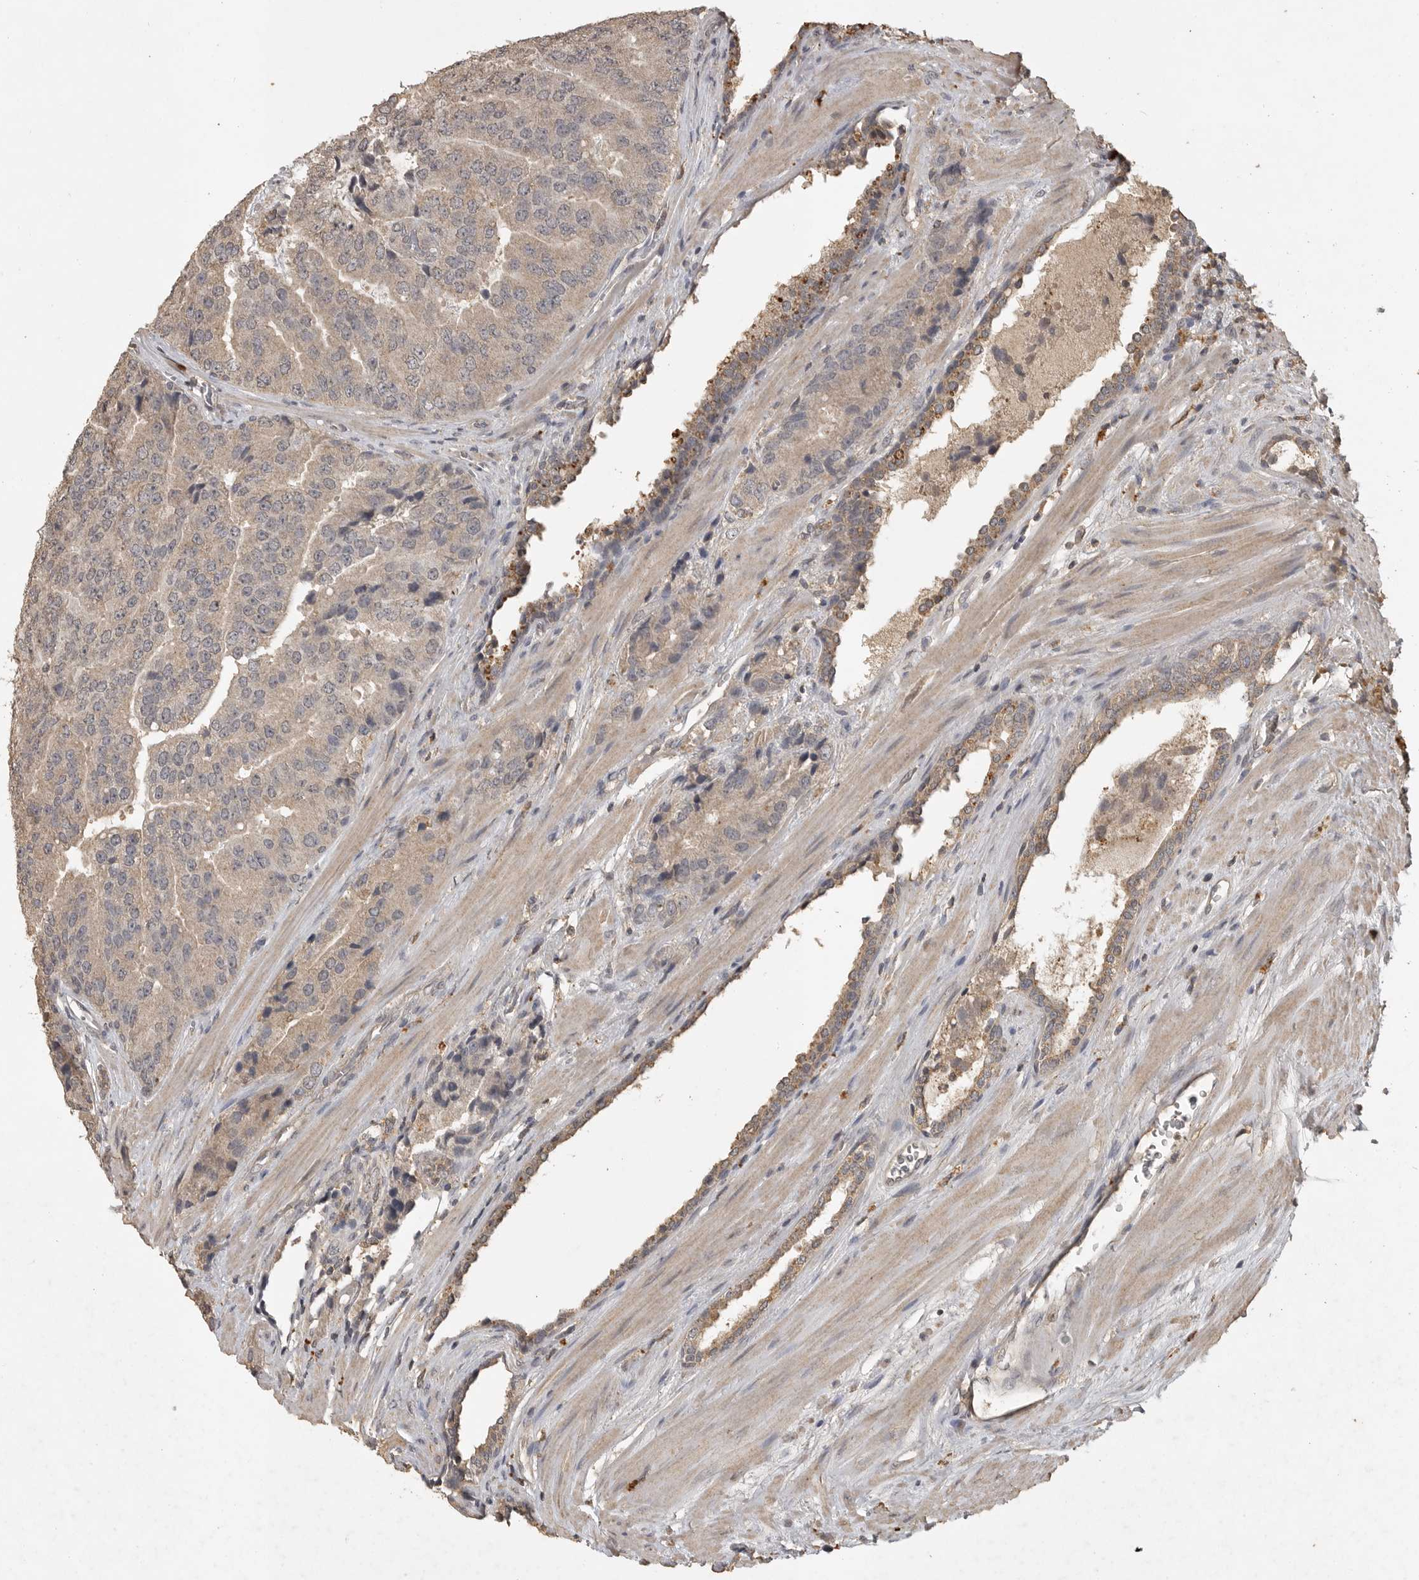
{"staining": {"intensity": "weak", "quantity": ">75%", "location": "cytoplasmic/membranous"}, "tissue": "prostate cancer", "cell_type": "Tumor cells", "image_type": "cancer", "snomed": [{"axis": "morphology", "description": "Adenocarcinoma, High grade"}, {"axis": "topography", "description": "Prostate"}], "caption": "Prostate cancer stained with DAB (3,3'-diaminobenzidine) immunohistochemistry (IHC) shows low levels of weak cytoplasmic/membranous staining in about >75% of tumor cells. (Brightfield microscopy of DAB IHC at high magnification).", "gene": "ADAMTS4", "patient": {"sex": "male", "age": 70}}